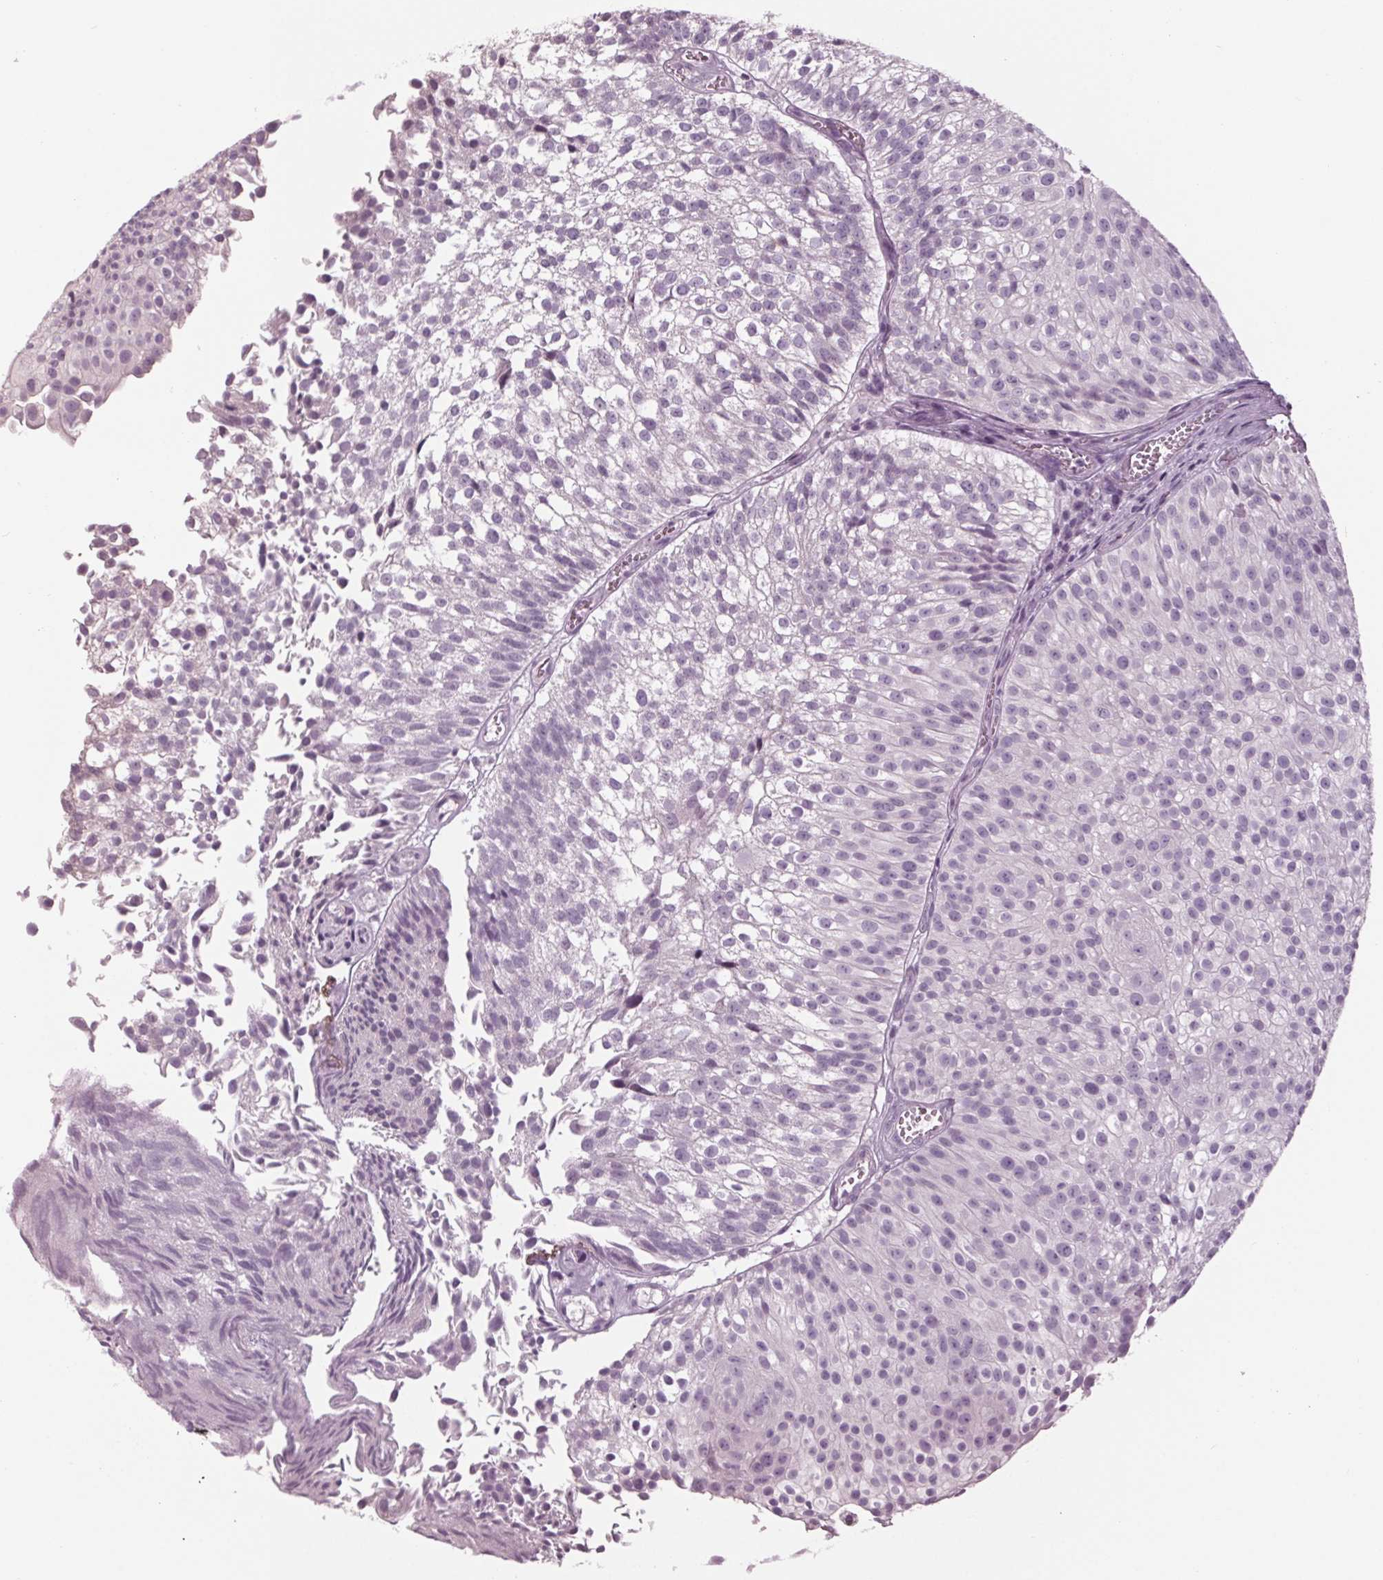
{"staining": {"intensity": "negative", "quantity": "none", "location": "none"}, "tissue": "urothelial cancer", "cell_type": "Tumor cells", "image_type": "cancer", "snomed": [{"axis": "morphology", "description": "Urothelial carcinoma, Low grade"}, {"axis": "topography", "description": "Urinary bladder"}], "caption": "Tumor cells show no significant positivity in urothelial cancer.", "gene": "TNNC2", "patient": {"sex": "male", "age": 70}}